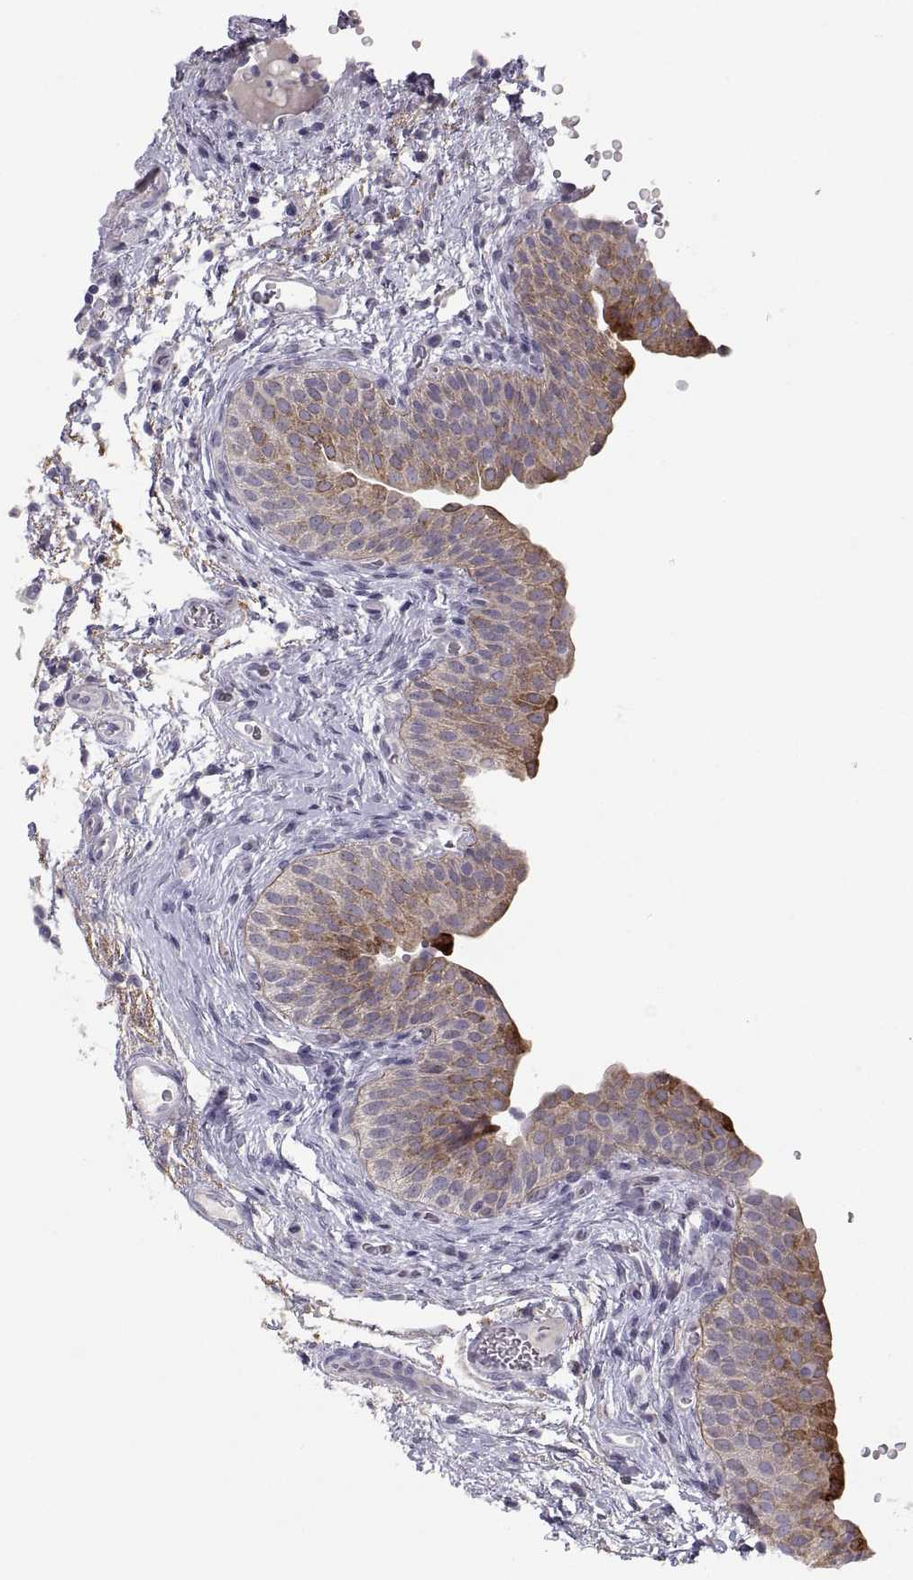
{"staining": {"intensity": "strong", "quantity": ">75%", "location": "cytoplasmic/membranous"}, "tissue": "urinary bladder", "cell_type": "Urothelial cells", "image_type": "normal", "snomed": [{"axis": "morphology", "description": "Normal tissue, NOS"}, {"axis": "topography", "description": "Urinary bladder"}], "caption": "Approximately >75% of urothelial cells in unremarkable urinary bladder demonstrate strong cytoplasmic/membranous protein expression as visualized by brown immunohistochemical staining.", "gene": "LAMB3", "patient": {"sex": "male", "age": 66}}